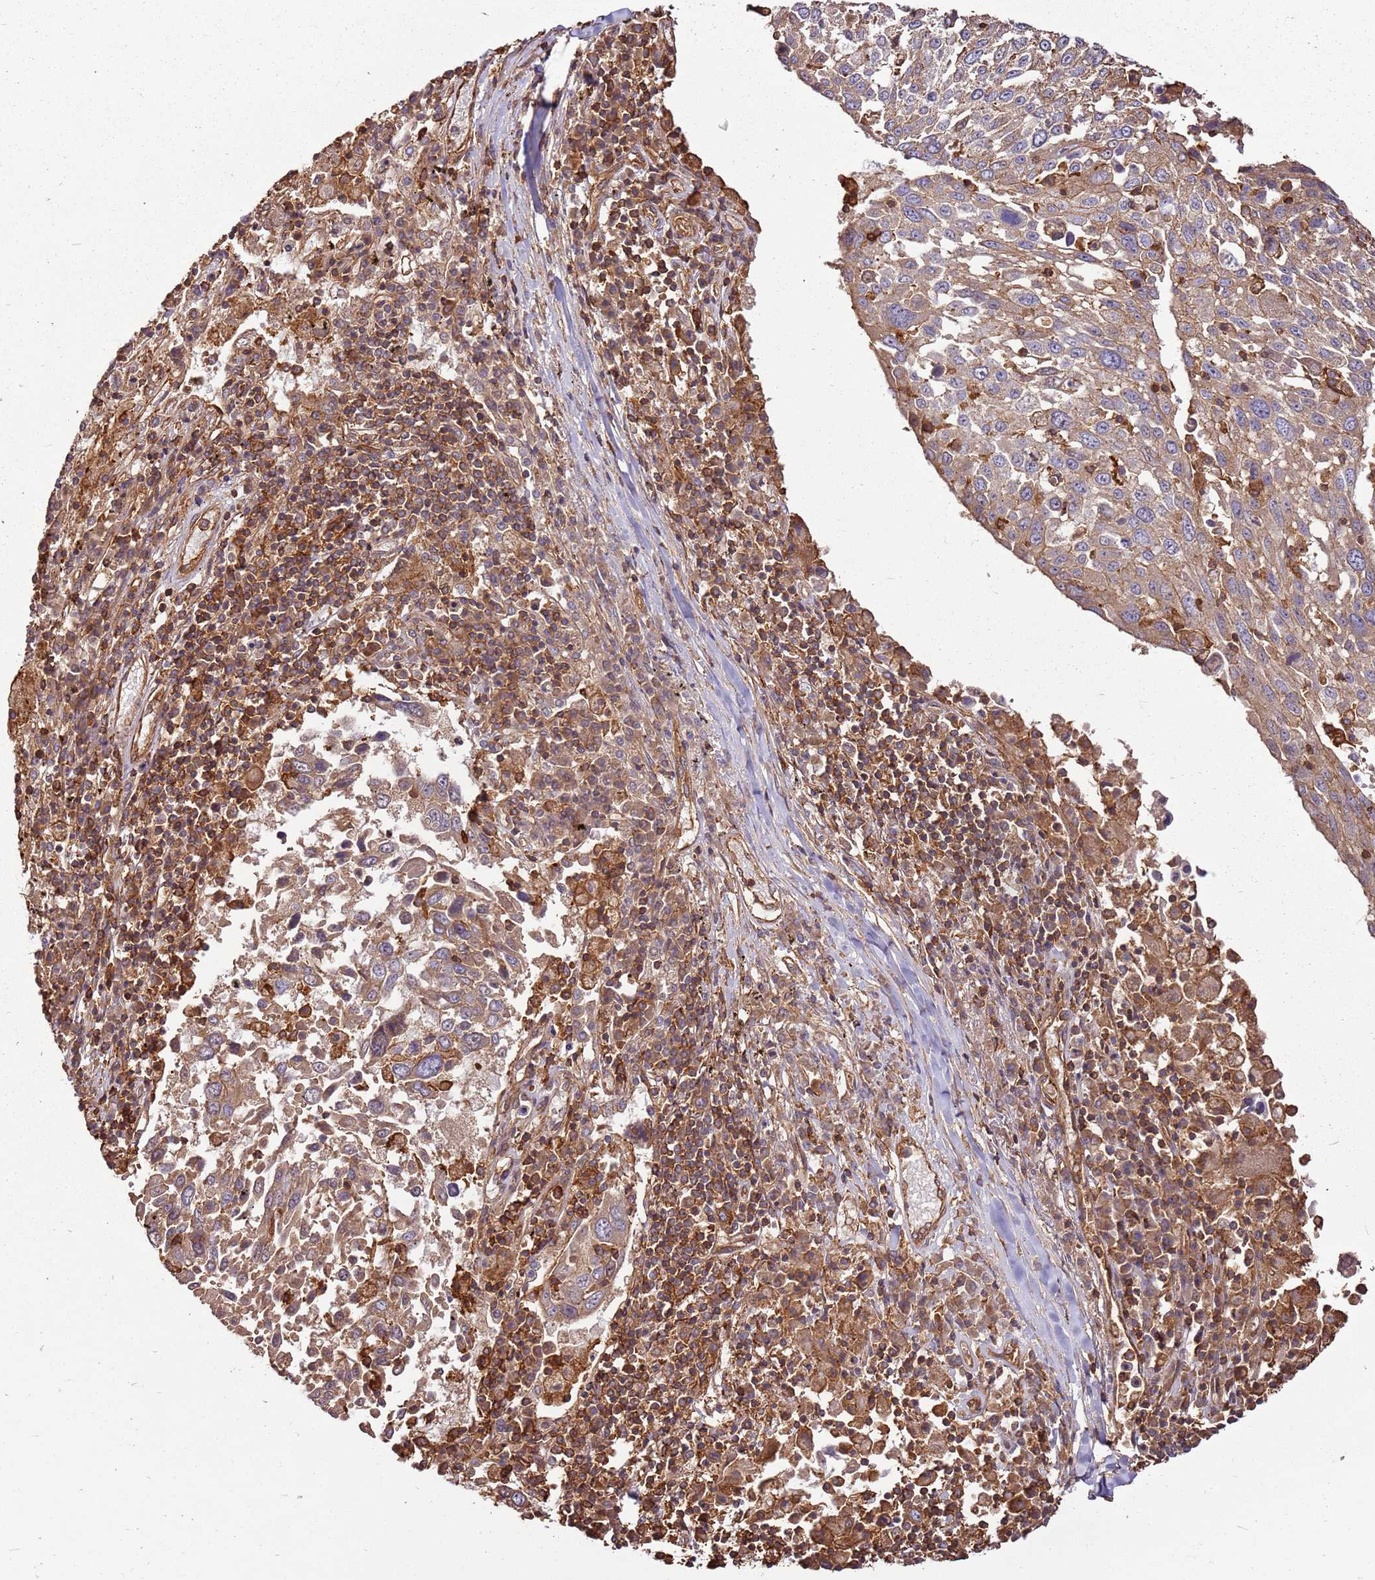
{"staining": {"intensity": "weak", "quantity": ">75%", "location": "cytoplasmic/membranous"}, "tissue": "lung cancer", "cell_type": "Tumor cells", "image_type": "cancer", "snomed": [{"axis": "morphology", "description": "Squamous cell carcinoma, NOS"}, {"axis": "topography", "description": "Lung"}], "caption": "There is low levels of weak cytoplasmic/membranous positivity in tumor cells of squamous cell carcinoma (lung), as demonstrated by immunohistochemical staining (brown color).", "gene": "ACVR2A", "patient": {"sex": "male", "age": 65}}